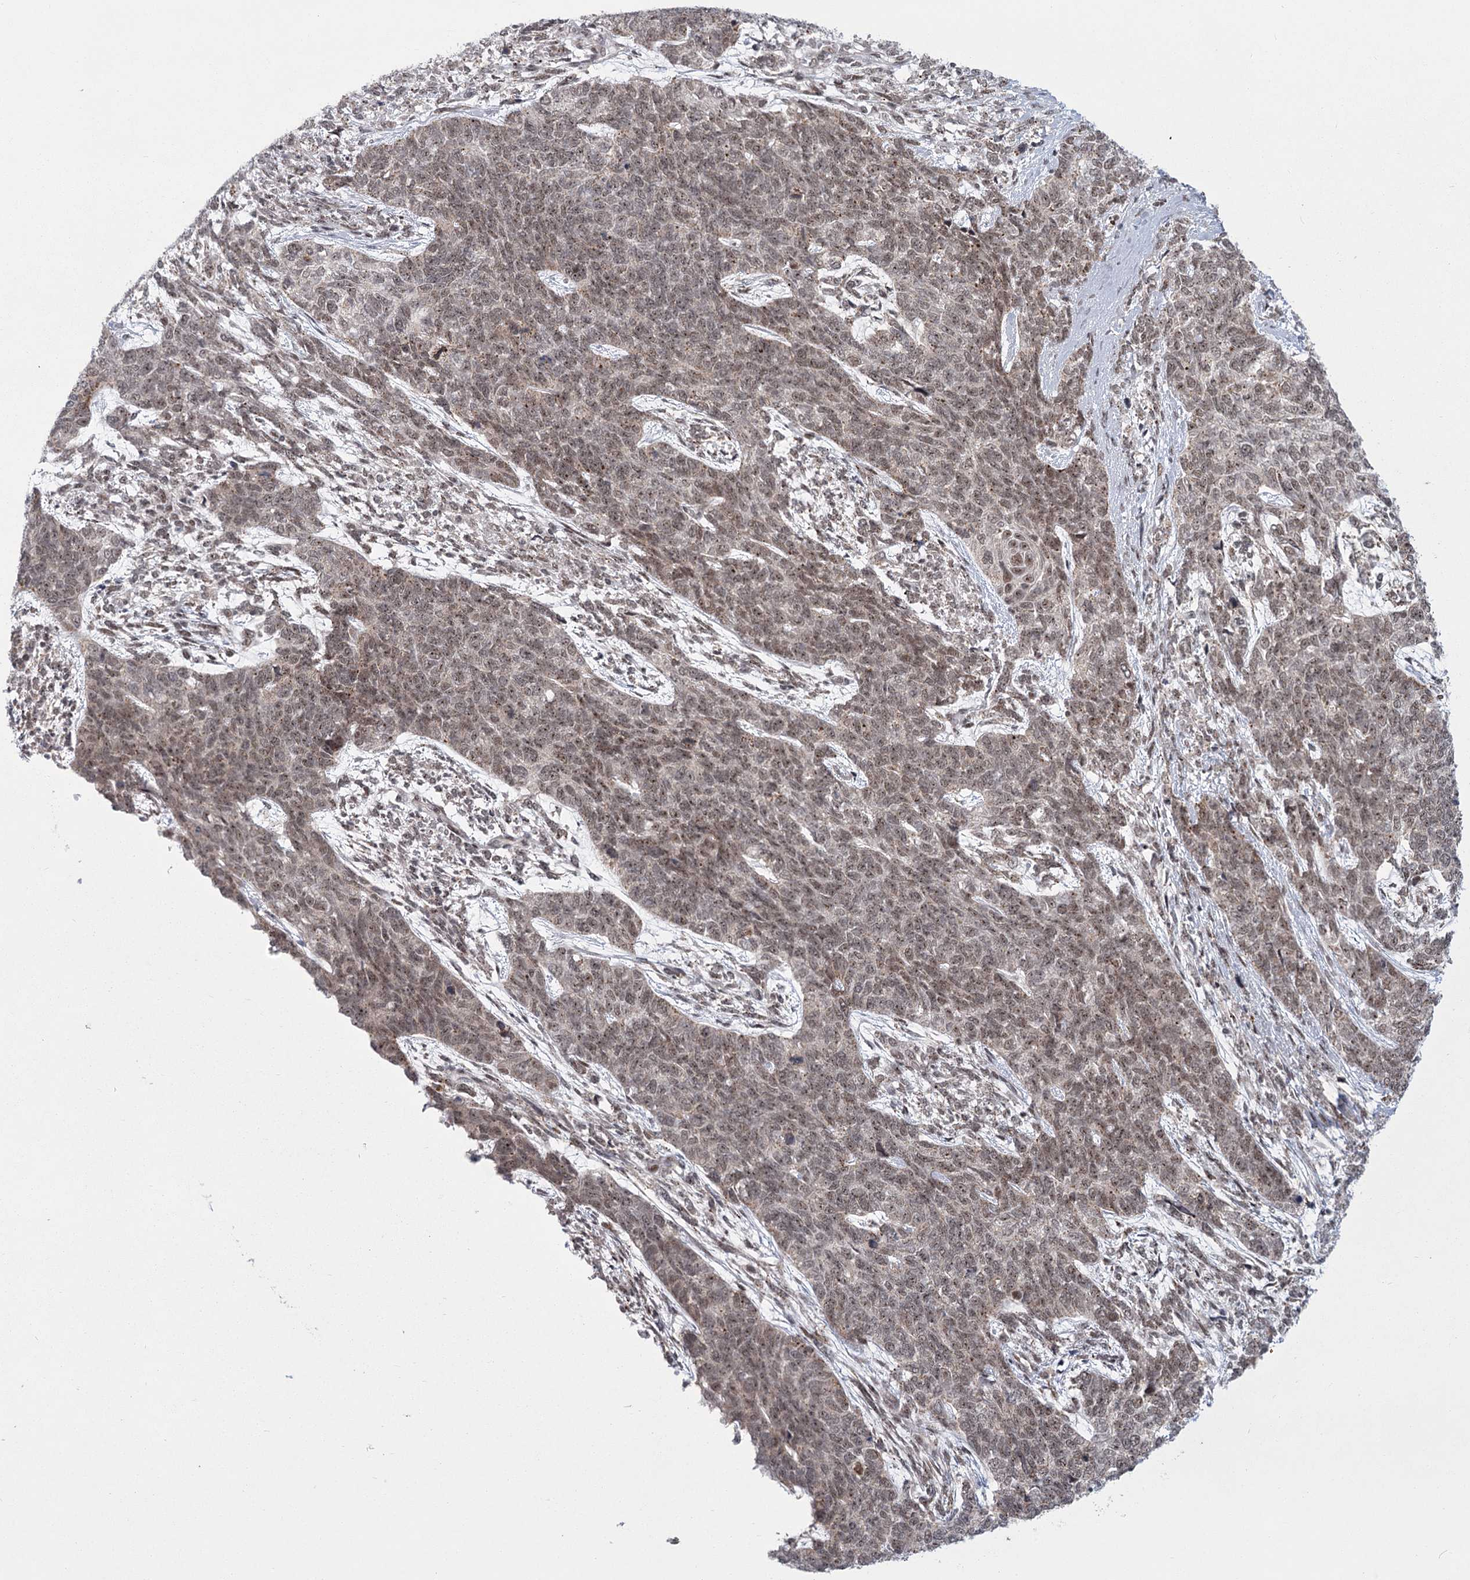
{"staining": {"intensity": "weak", "quantity": ">75%", "location": "nuclear"}, "tissue": "cervical cancer", "cell_type": "Tumor cells", "image_type": "cancer", "snomed": [{"axis": "morphology", "description": "Squamous cell carcinoma, NOS"}, {"axis": "topography", "description": "Cervix"}], "caption": "Immunohistochemical staining of human cervical cancer (squamous cell carcinoma) shows low levels of weak nuclear staining in approximately >75% of tumor cells.", "gene": "CIB4", "patient": {"sex": "female", "age": 63}}